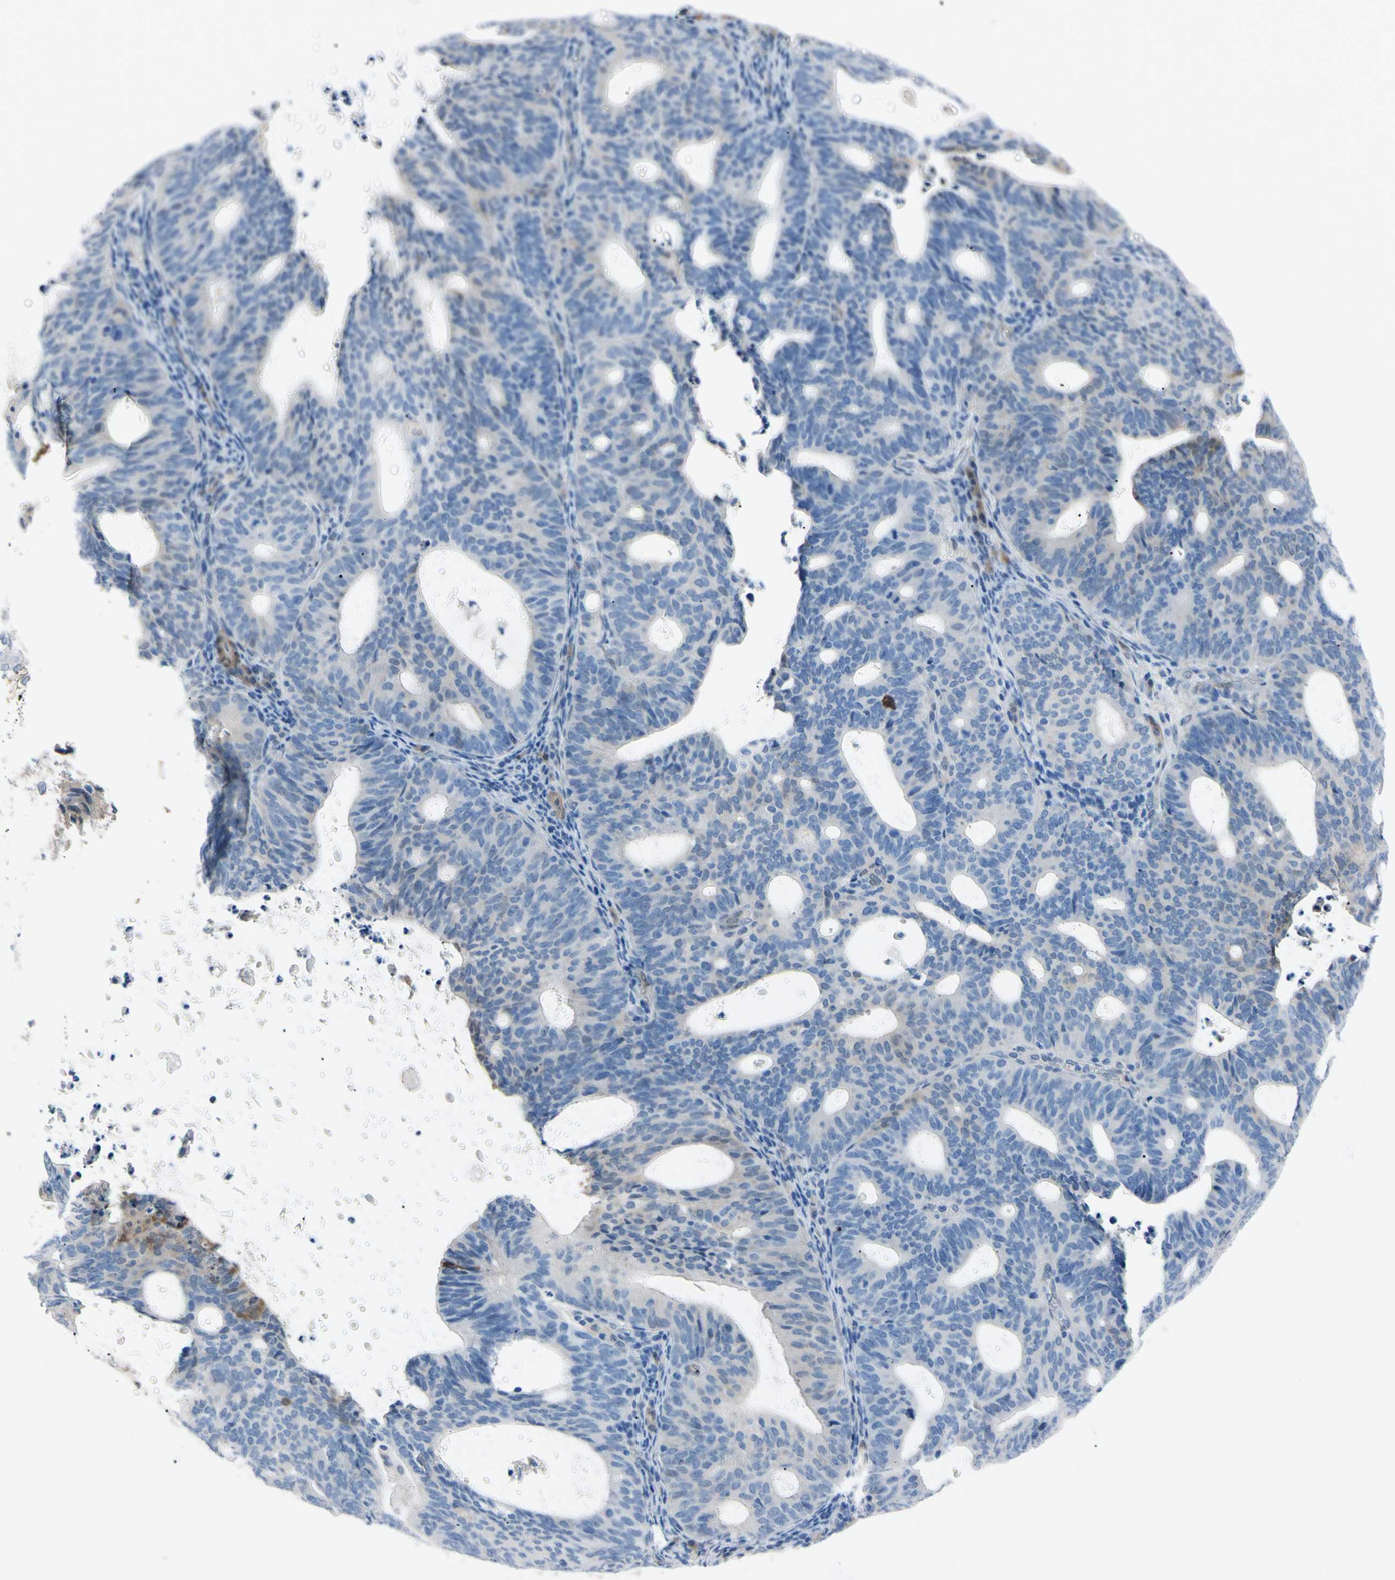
{"staining": {"intensity": "weak", "quantity": "<25%", "location": "cytoplasmic/membranous"}, "tissue": "endometrial cancer", "cell_type": "Tumor cells", "image_type": "cancer", "snomed": [{"axis": "morphology", "description": "Adenocarcinoma, NOS"}, {"axis": "topography", "description": "Uterus"}], "caption": "IHC histopathology image of neoplastic tissue: adenocarcinoma (endometrial) stained with DAB reveals no significant protein expression in tumor cells.", "gene": "NOL3", "patient": {"sex": "female", "age": 83}}